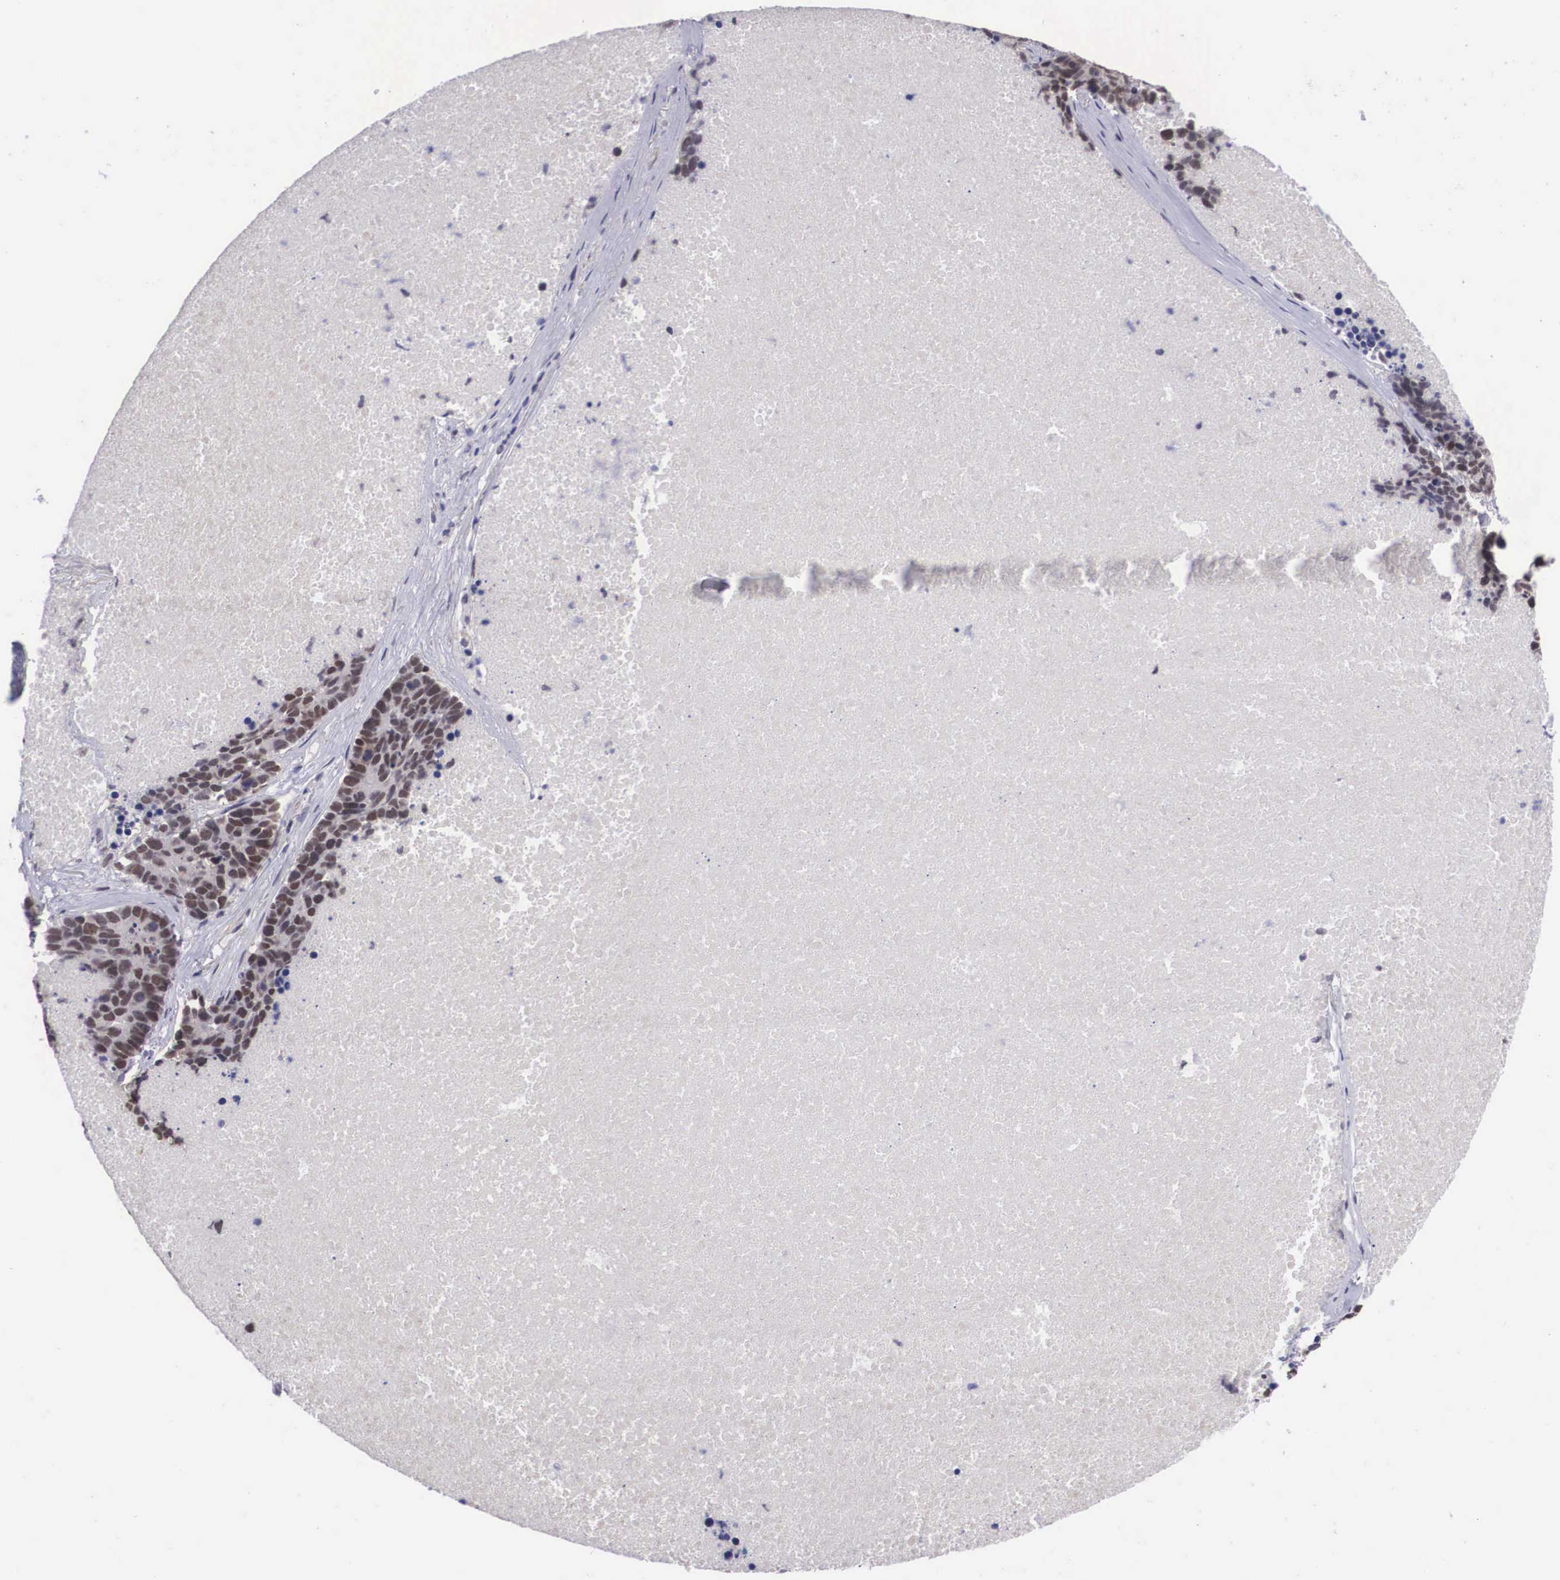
{"staining": {"intensity": "weak", "quantity": "25%-75%", "location": "nuclear"}, "tissue": "lung cancer", "cell_type": "Tumor cells", "image_type": "cancer", "snomed": [{"axis": "morphology", "description": "Neoplasm, malignant, NOS"}, {"axis": "topography", "description": "Lung"}], "caption": "Weak nuclear protein staining is identified in approximately 25%-75% of tumor cells in neoplasm (malignant) (lung). Immunohistochemistry stains the protein in brown and the nuclei are stained blue.", "gene": "ZNF275", "patient": {"sex": "female", "age": 75}}